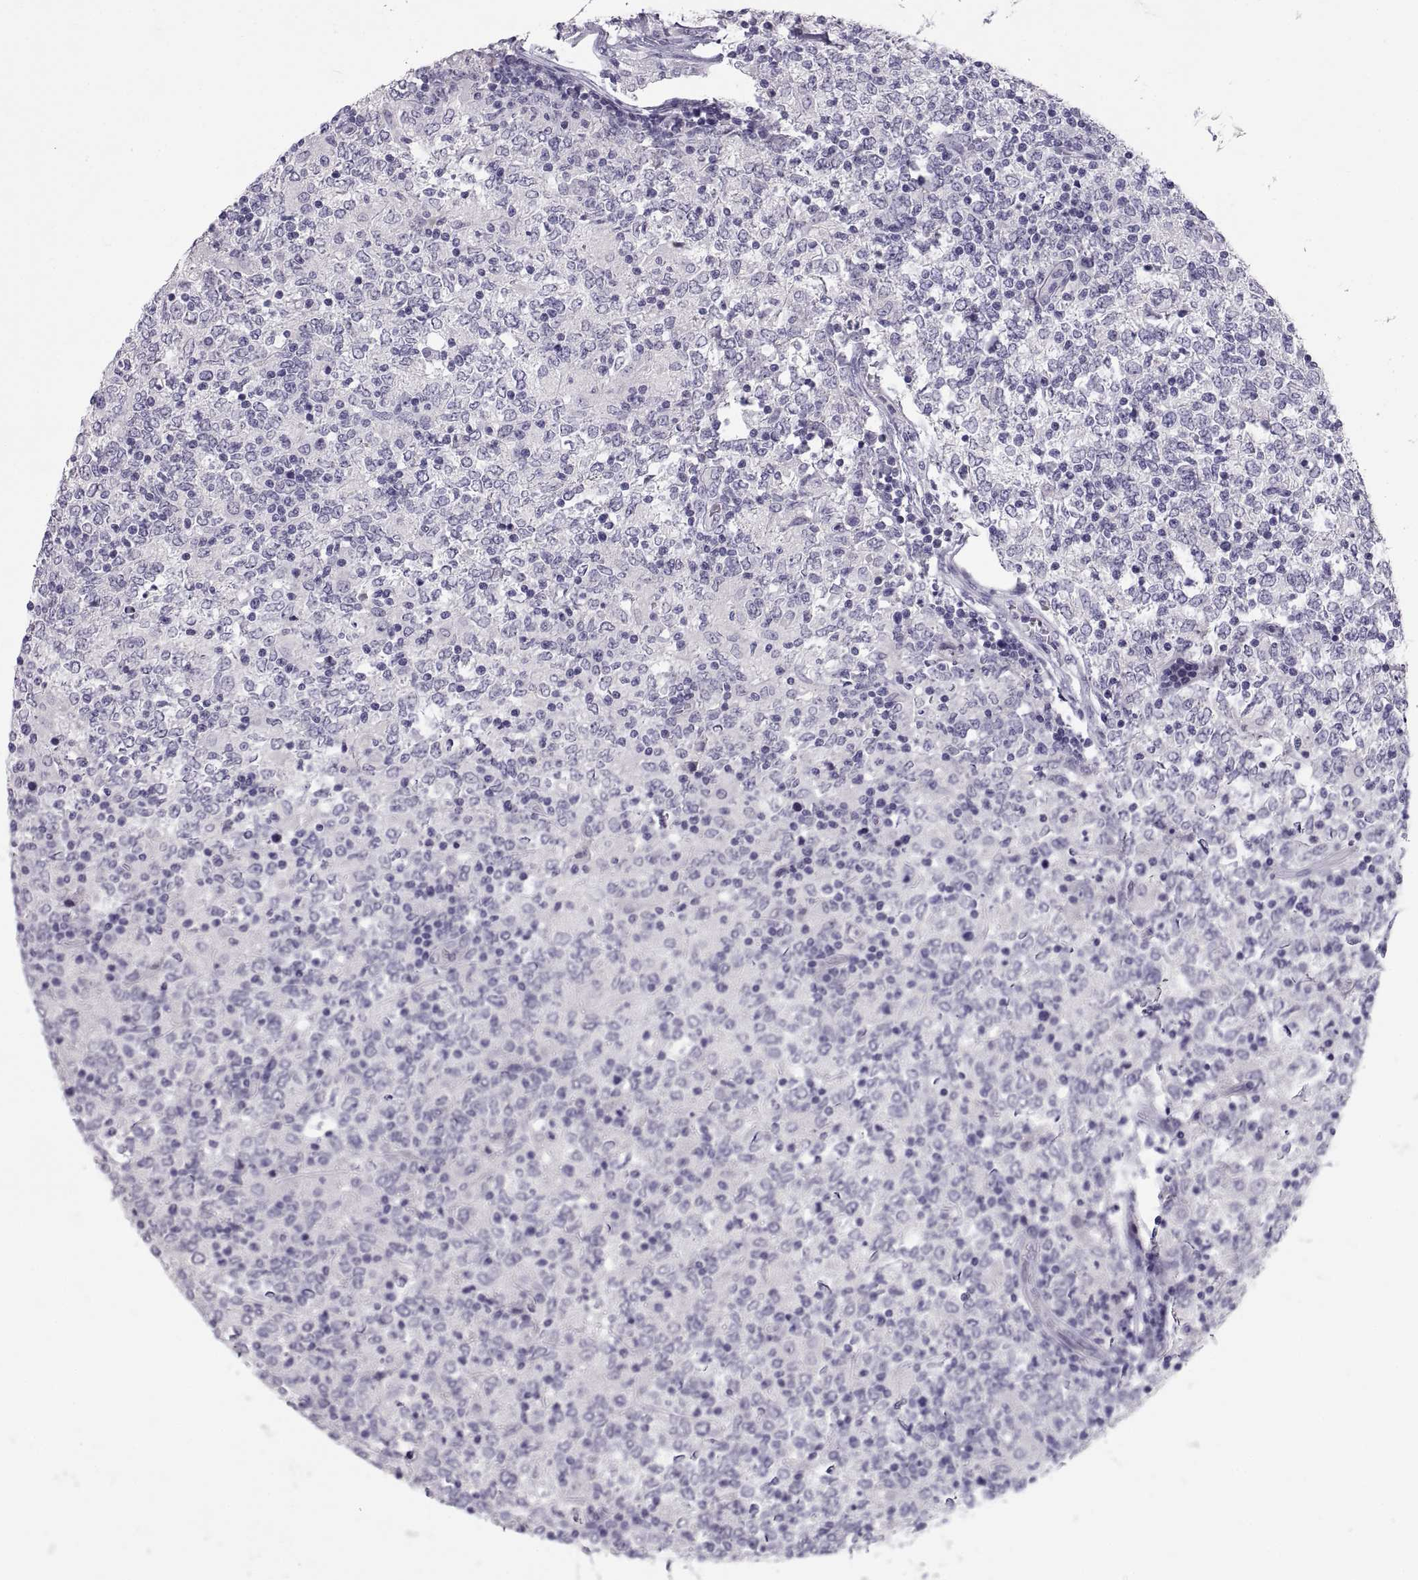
{"staining": {"intensity": "negative", "quantity": "none", "location": "none"}, "tissue": "lymphoma", "cell_type": "Tumor cells", "image_type": "cancer", "snomed": [{"axis": "morphology", "description": "Malignant lymphoma, non-Hodgkin's type, High grade"}, {"axis": "topography", "description": "Lymph node"}], "caption": "High power microscopy micrograph of an immunohistochemistry histopathology image of malignant lymphoma, non-Hodgkin's type (high-grade), revealing no significant staining in tumor cells.", "gene": "PTN", "patient": {"sex": "female", "age": 84}}